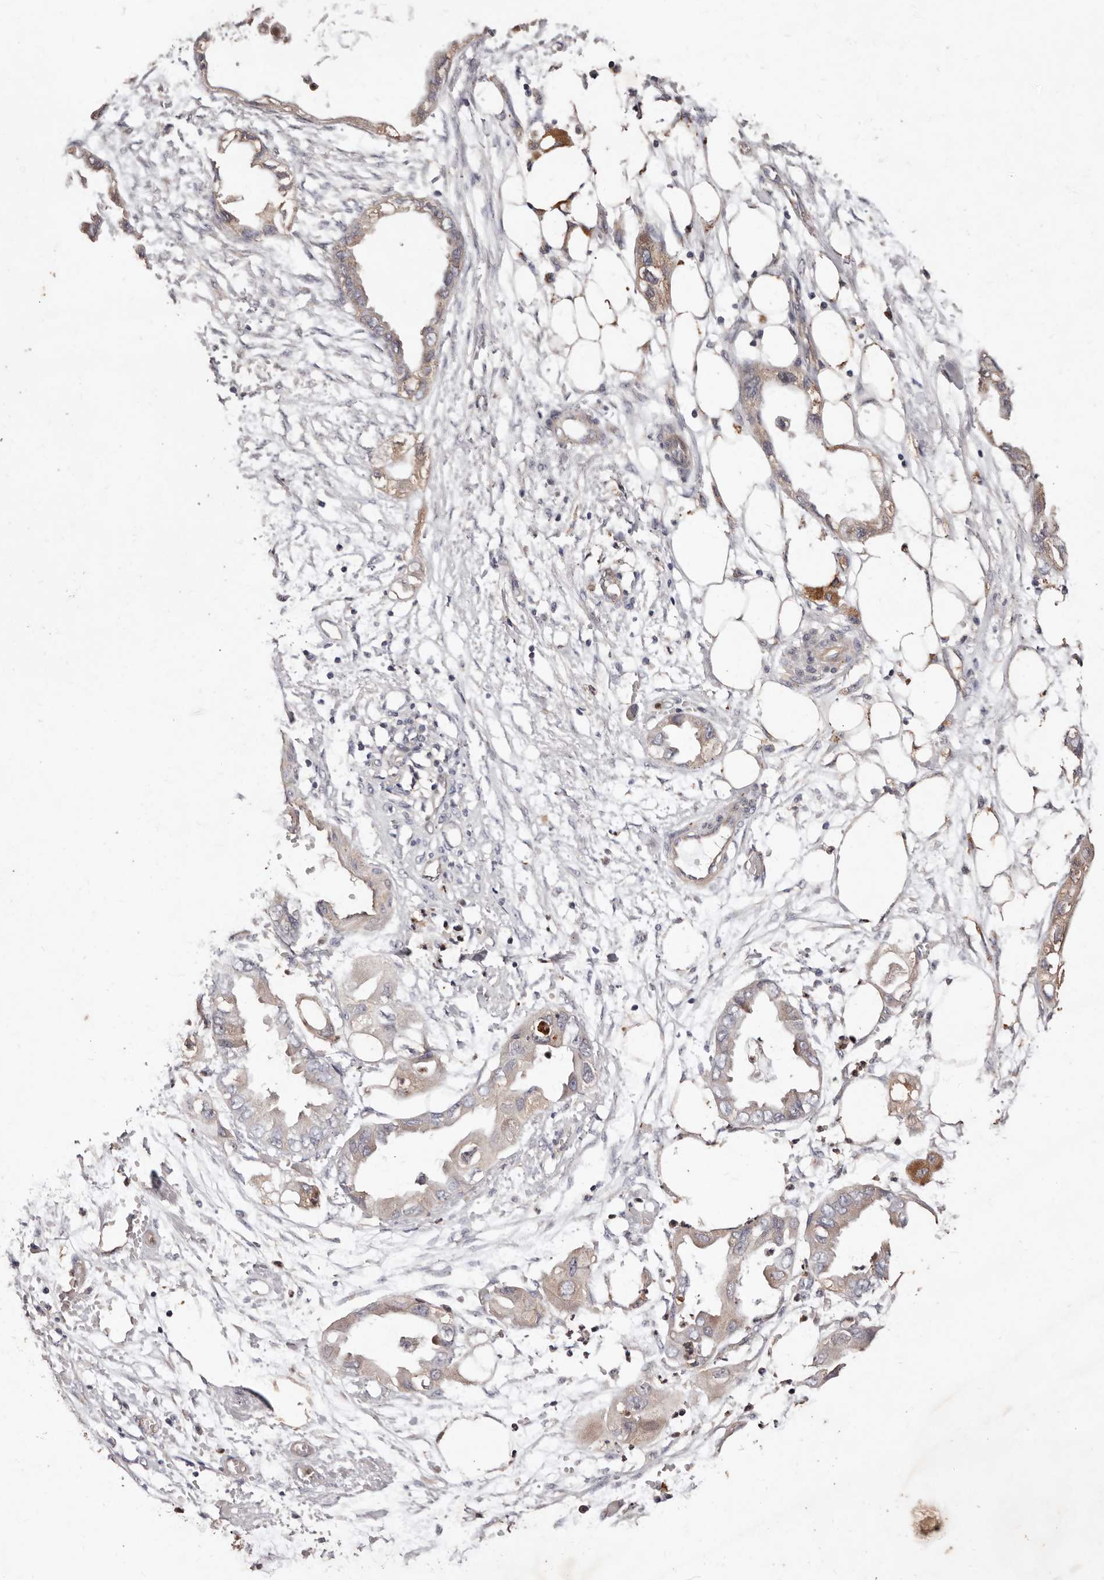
{"staining": {"intensity": "weak", "quantity": ">75%", "location": "cytoplasmic/membranous"}, "tissue": "endometrial cancer", "cell_type": "Tumor cells", "image_type": "cancer", "snomed": [{"axis": "morphology", "description": "Adenocarcinoma, NOS"}, {"axis": "morphology", "description": "Adenocarcinoma, metastatic, NOS"}, {"axis": "topography", "description": "Adipose tissue"}, {"axis": "topography", "description": "Endometrium"}], "caption": "Tumor cells reveal low levels of weak cytoplasmic/membranous staining in approximately >75% of cells in human adenocarcinoma (endometrial). (IHC, brightfield microscopy, high magnification).", "gene": "CCL14", "patient": {"sex": "female", "age": 67}}